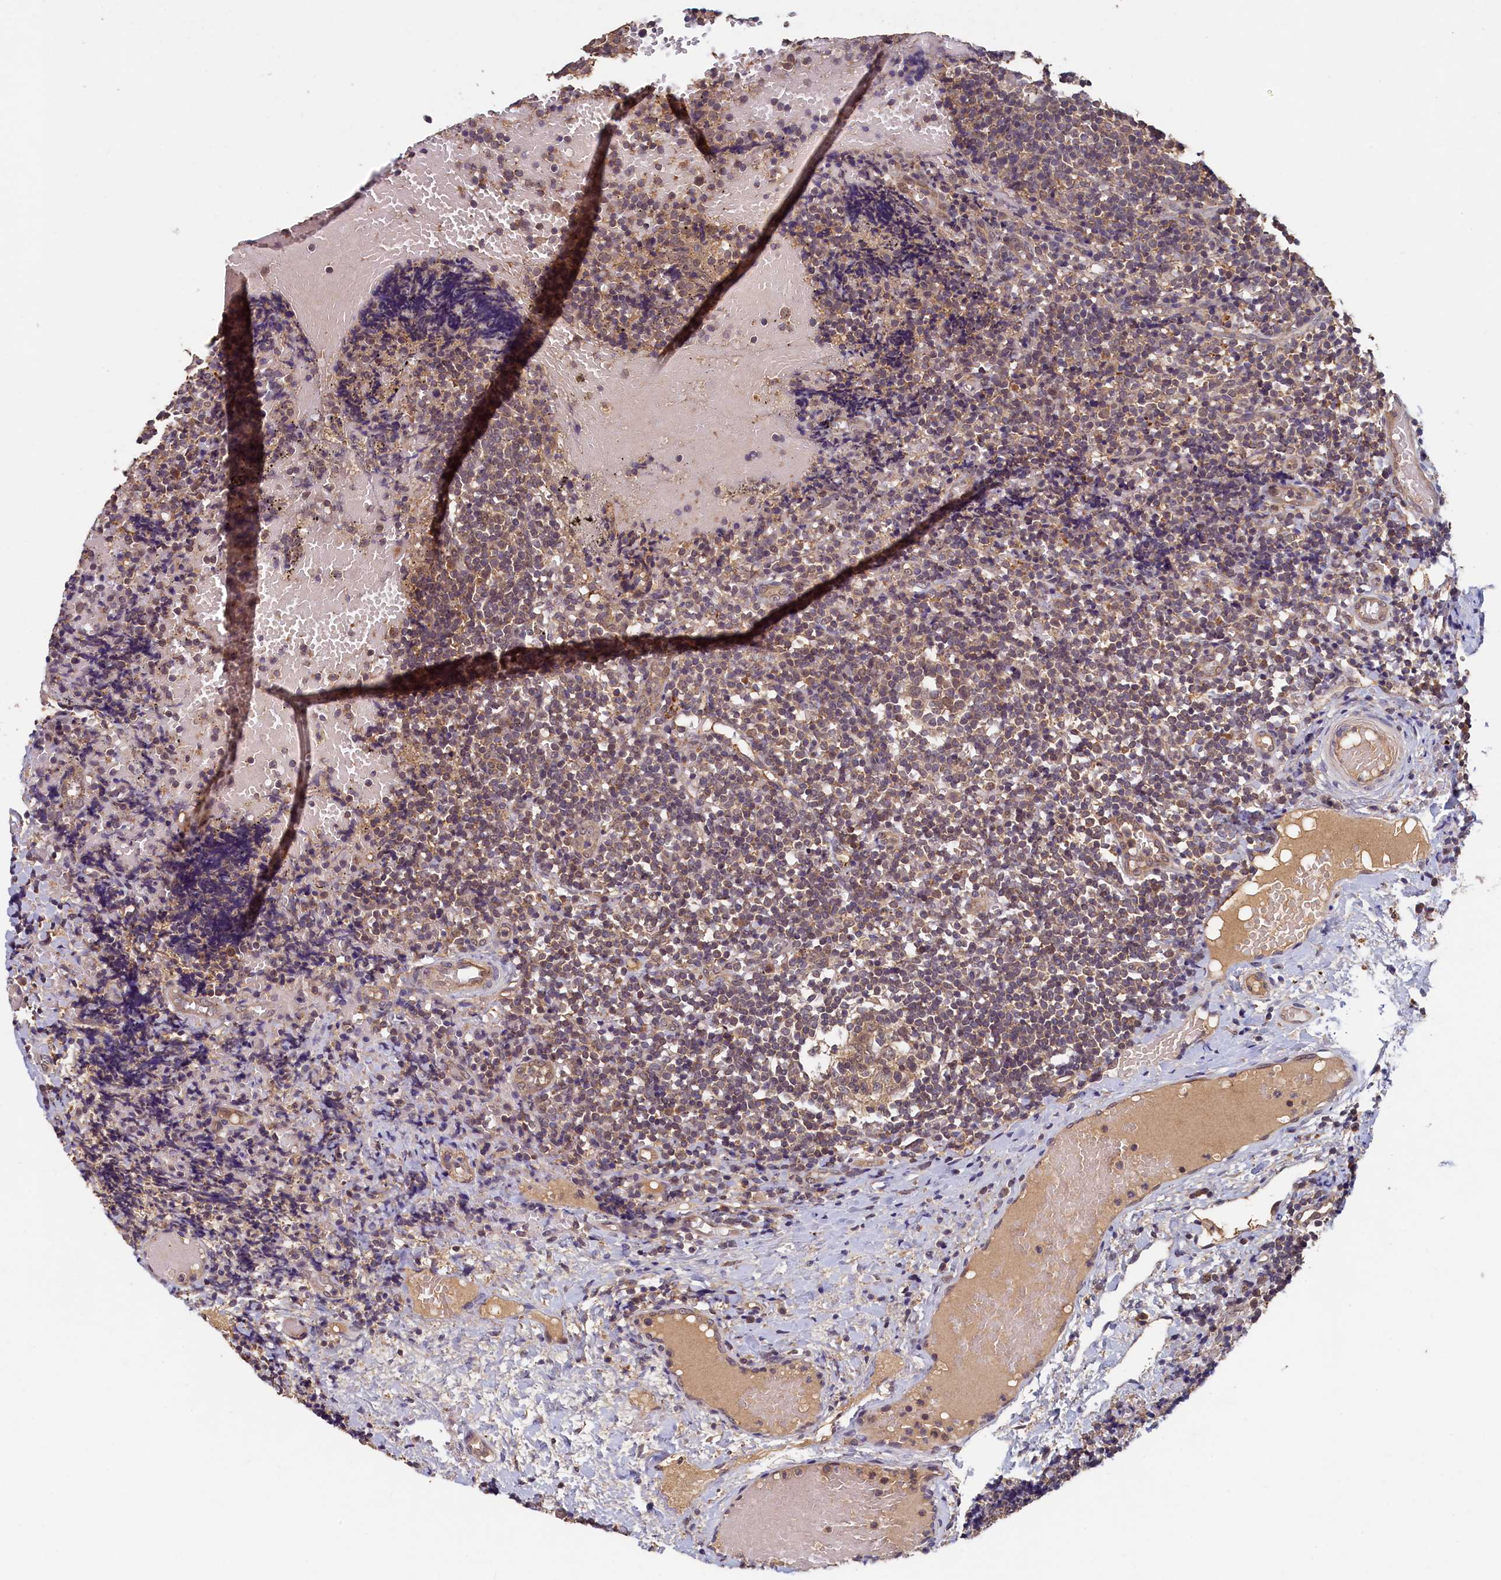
{"staining": {"intensity": "weak", "quantity": ">75%", "location": "cytoplasmic/membranous"}, "tissue": "tonsil", "cell_type": "Germinal center cells", "image_type": "normal", "snomed": [{"axis": "morphology", "description": "Normal tissue, NOS"}, {"axis": "topography", "description": "Tonsil"}], "caption": "Immunohistochemical staining of benign tonsil shows >75% levels of weak cytoplasmic/membranous protein expression in about >75% of germinal center cells. (brown staining indicates protein expression, while blue staining denotes nuclei).", "gene": "NUBP2", "patient": {"sex": "female", "age": 19}}